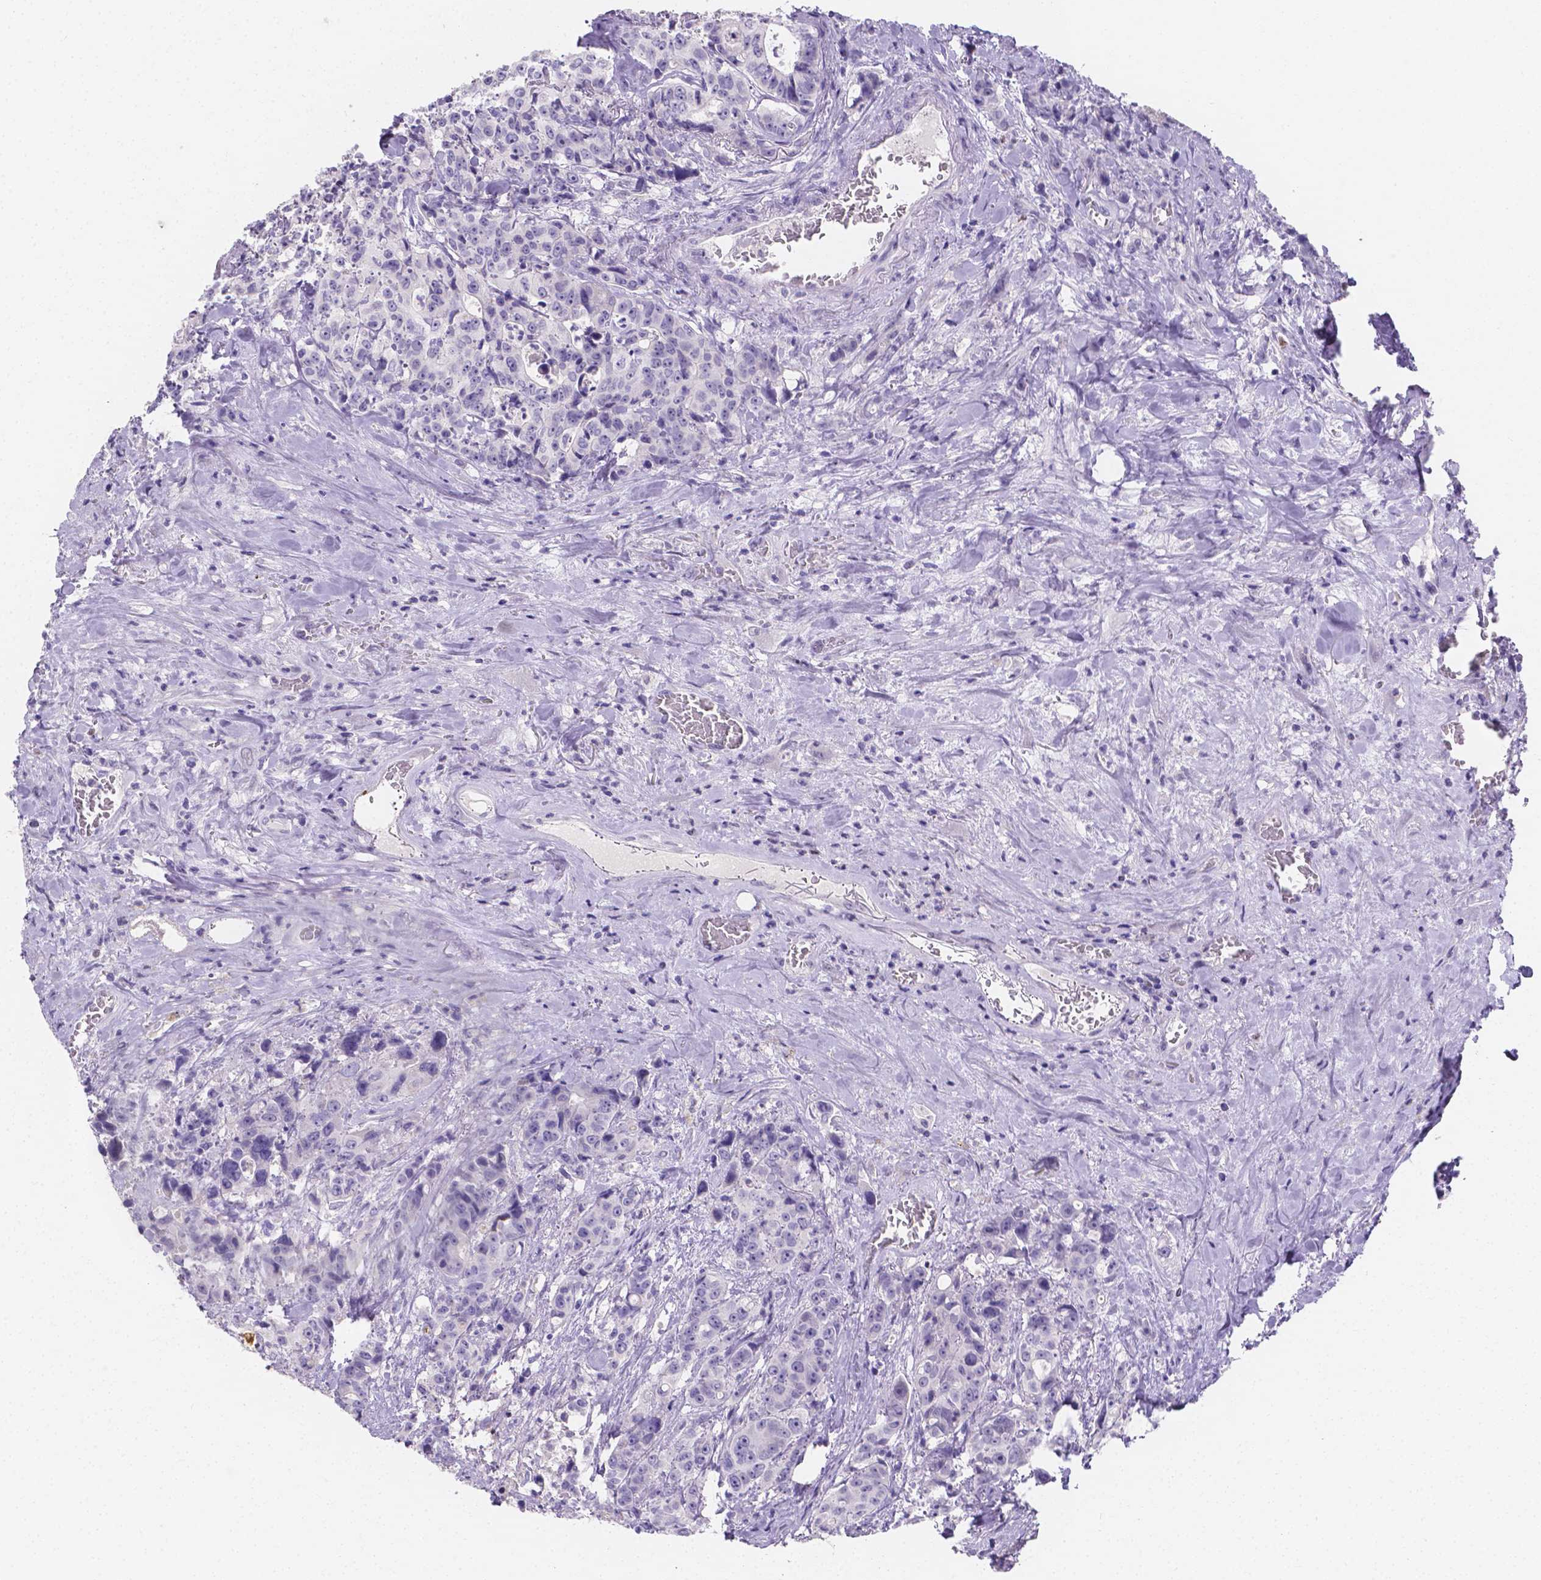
{"staining": {"intensity": "negative", "quantity": "none", "location": "none"}, "tissue": "colorectal cancer", "cell_type": "Tumor cells", "image_type": "cancer", "snomed": [{"axis": "morphology", "description": "Adenocarcinoma, NOS"}, {"axis": "topography", "description": "Rectum"}], "caption": "Immunohistochemistry (IHC) micrograph of neoplastic tissue: colorectal adenocarcinoma stained with DAB (3,3'-diaminobenzidine) shows no significant protein positivity in tumor cells. The staining is performed using DAB (3,3'-diaminobenzidine) brown chromogen with nuclei counter-stained in using hematoxylin.", "gene": "PLXNA4", "patient": {"sex": "female", "age": 62}}